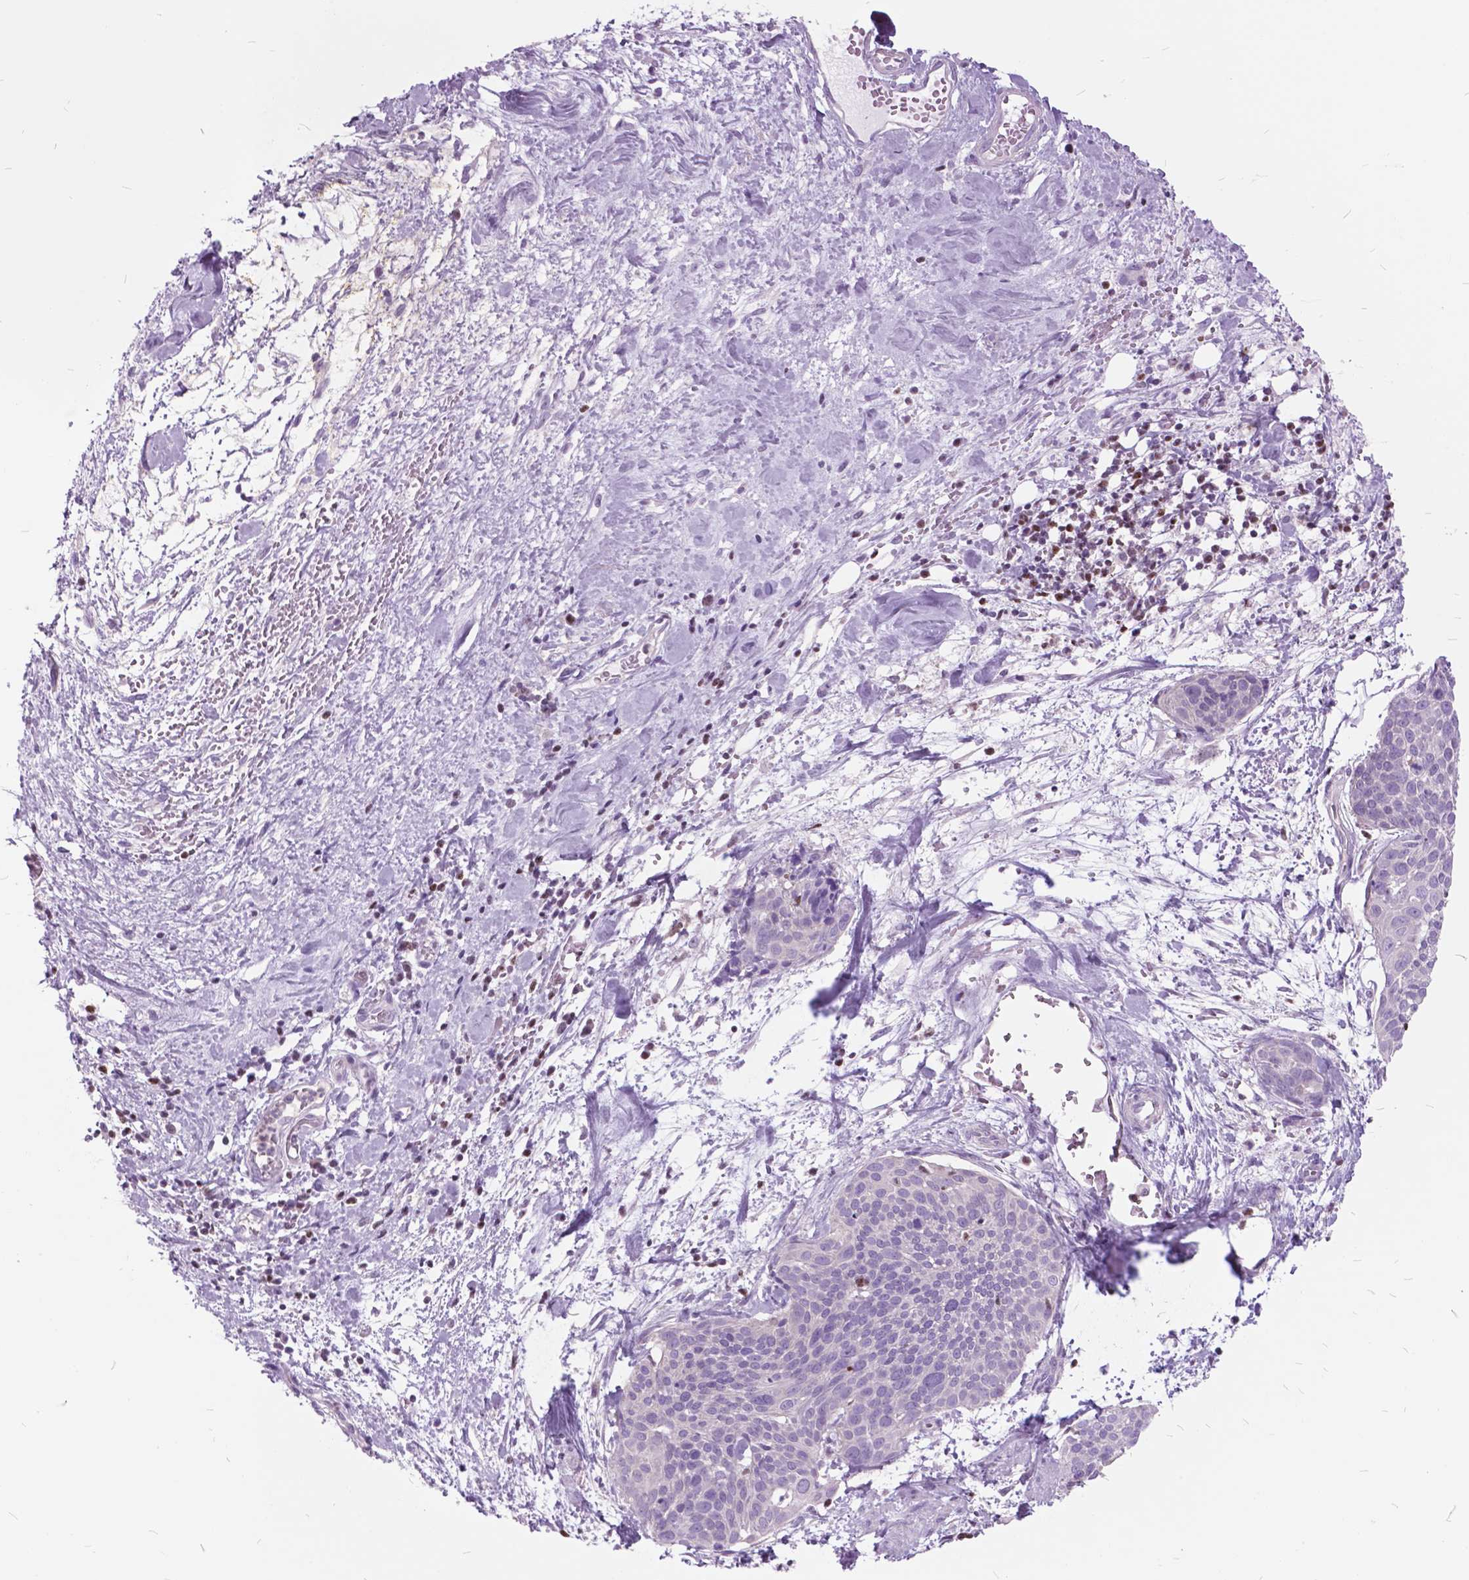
{"staining": {"intensity": "negative", "quantity": "none", "location": "none"}, "tissue": "cervical cancer", "cell_type": "Tumor cells", "image_type": "cancer", "snomed": [{"axis": "morphology", "description": "Squamous cell carcinoma, NOS"}, {"axis": "topography", "description": "Cervix"}], "caption": "This micrograph is of cervical squamous cell carcinoma stained with immunohistochemistry to label a protein in brown with the nuclei are counter-stained blue. There is no expression in tumor cells.", "gene": "SP140", "patient": {"sex": "female", "age": 39}}